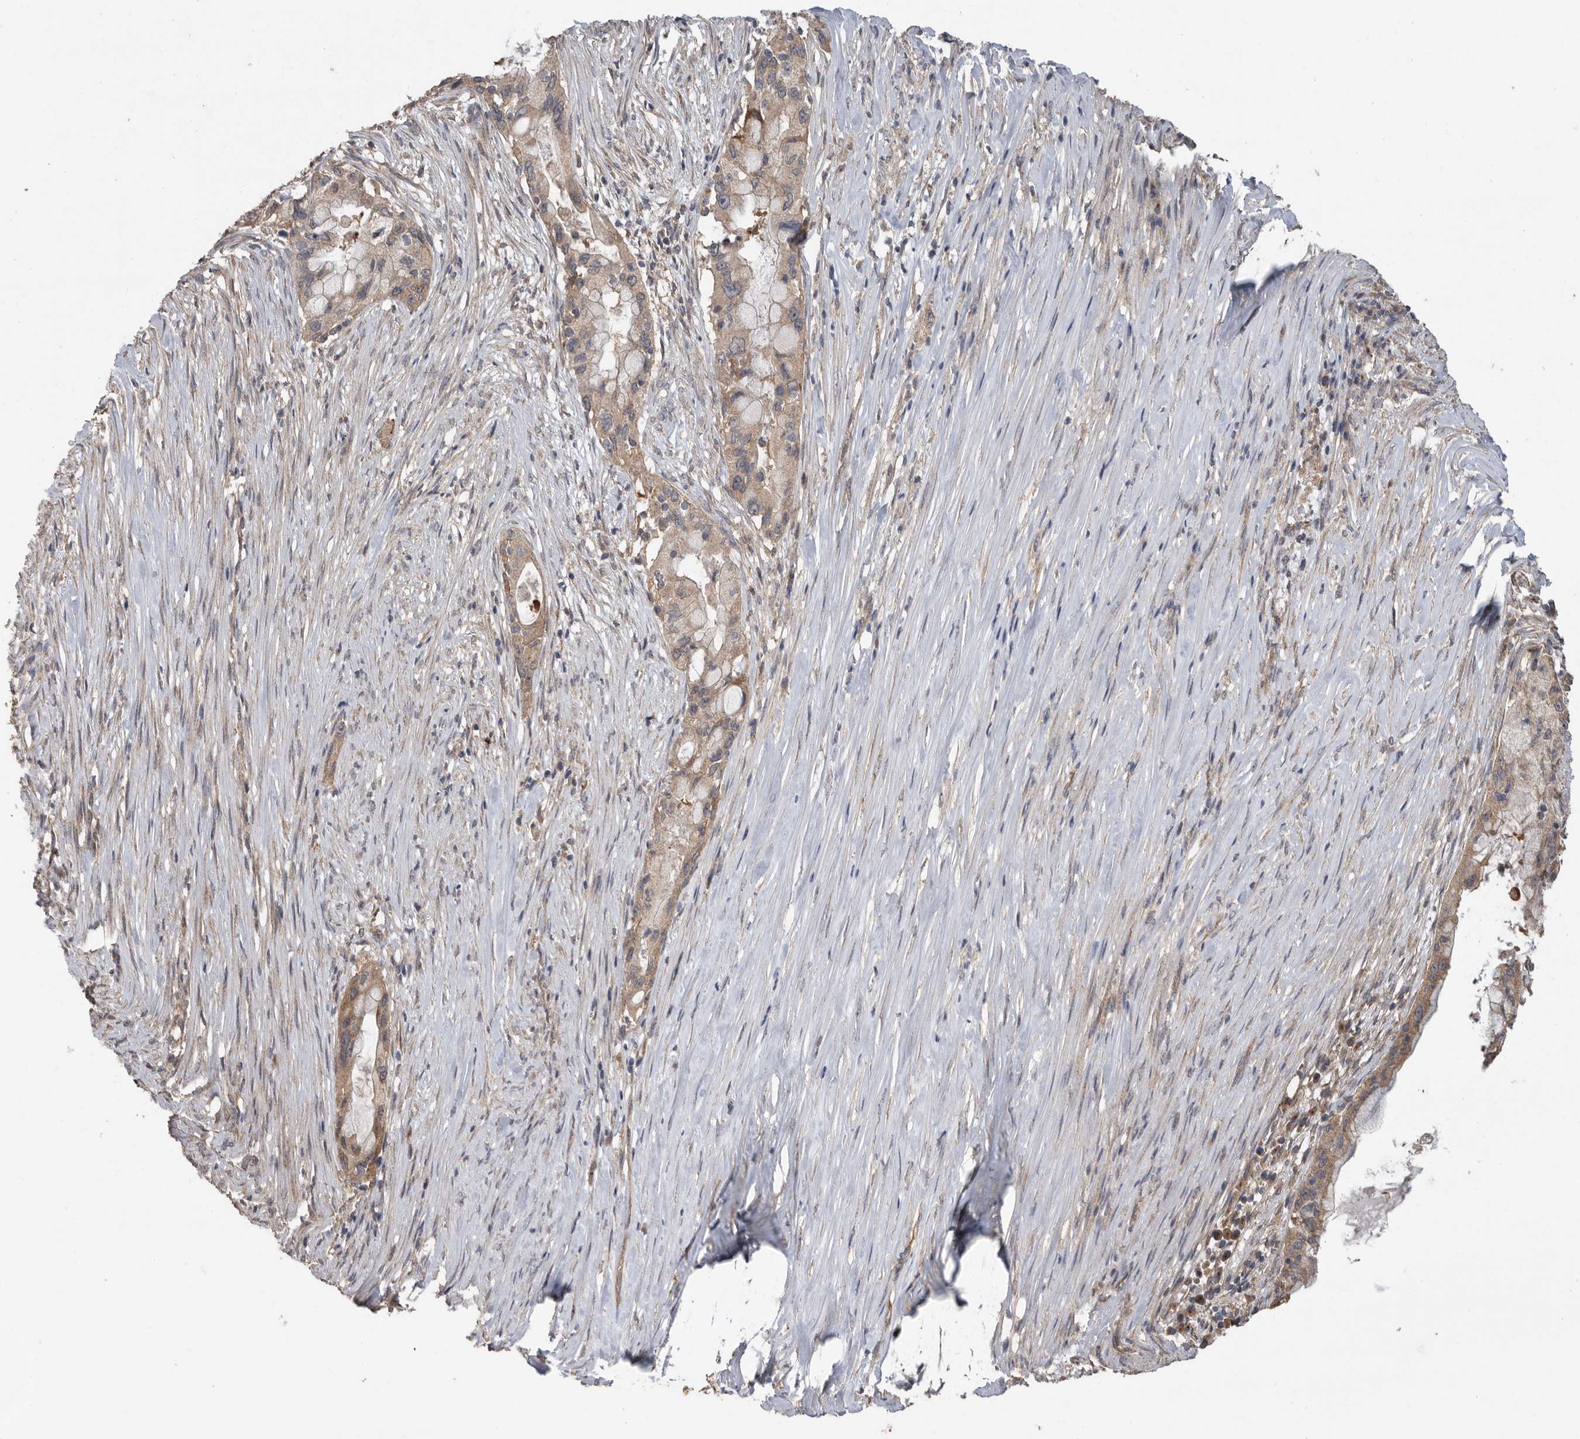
{"staining": {"intensity": "moderate", "quantity": ">75%", "location": "cytoplasmic/membranous"}, "tissue": "pancreatic cancer", "cell_type": "Tumor cells", "image_type": "cancer", "snomed": [{"axis": "morphology", "description": "Adenocarcinoma, NOS"}, {"axis": "topography", "description": "Pancreas"}], "caption": "Moderate cytoplasmic/membranous staining is seen in about >75% of tumor cells in pancreatic adenocarcinoma. The staining was performed using DAB to visualize the protein expression in brown, while the nuclei were stained in blue with hematoxylin (Magnification: 20x).", "gene": "PODXL2", "patient": {"sex": "male", "age": 53}}